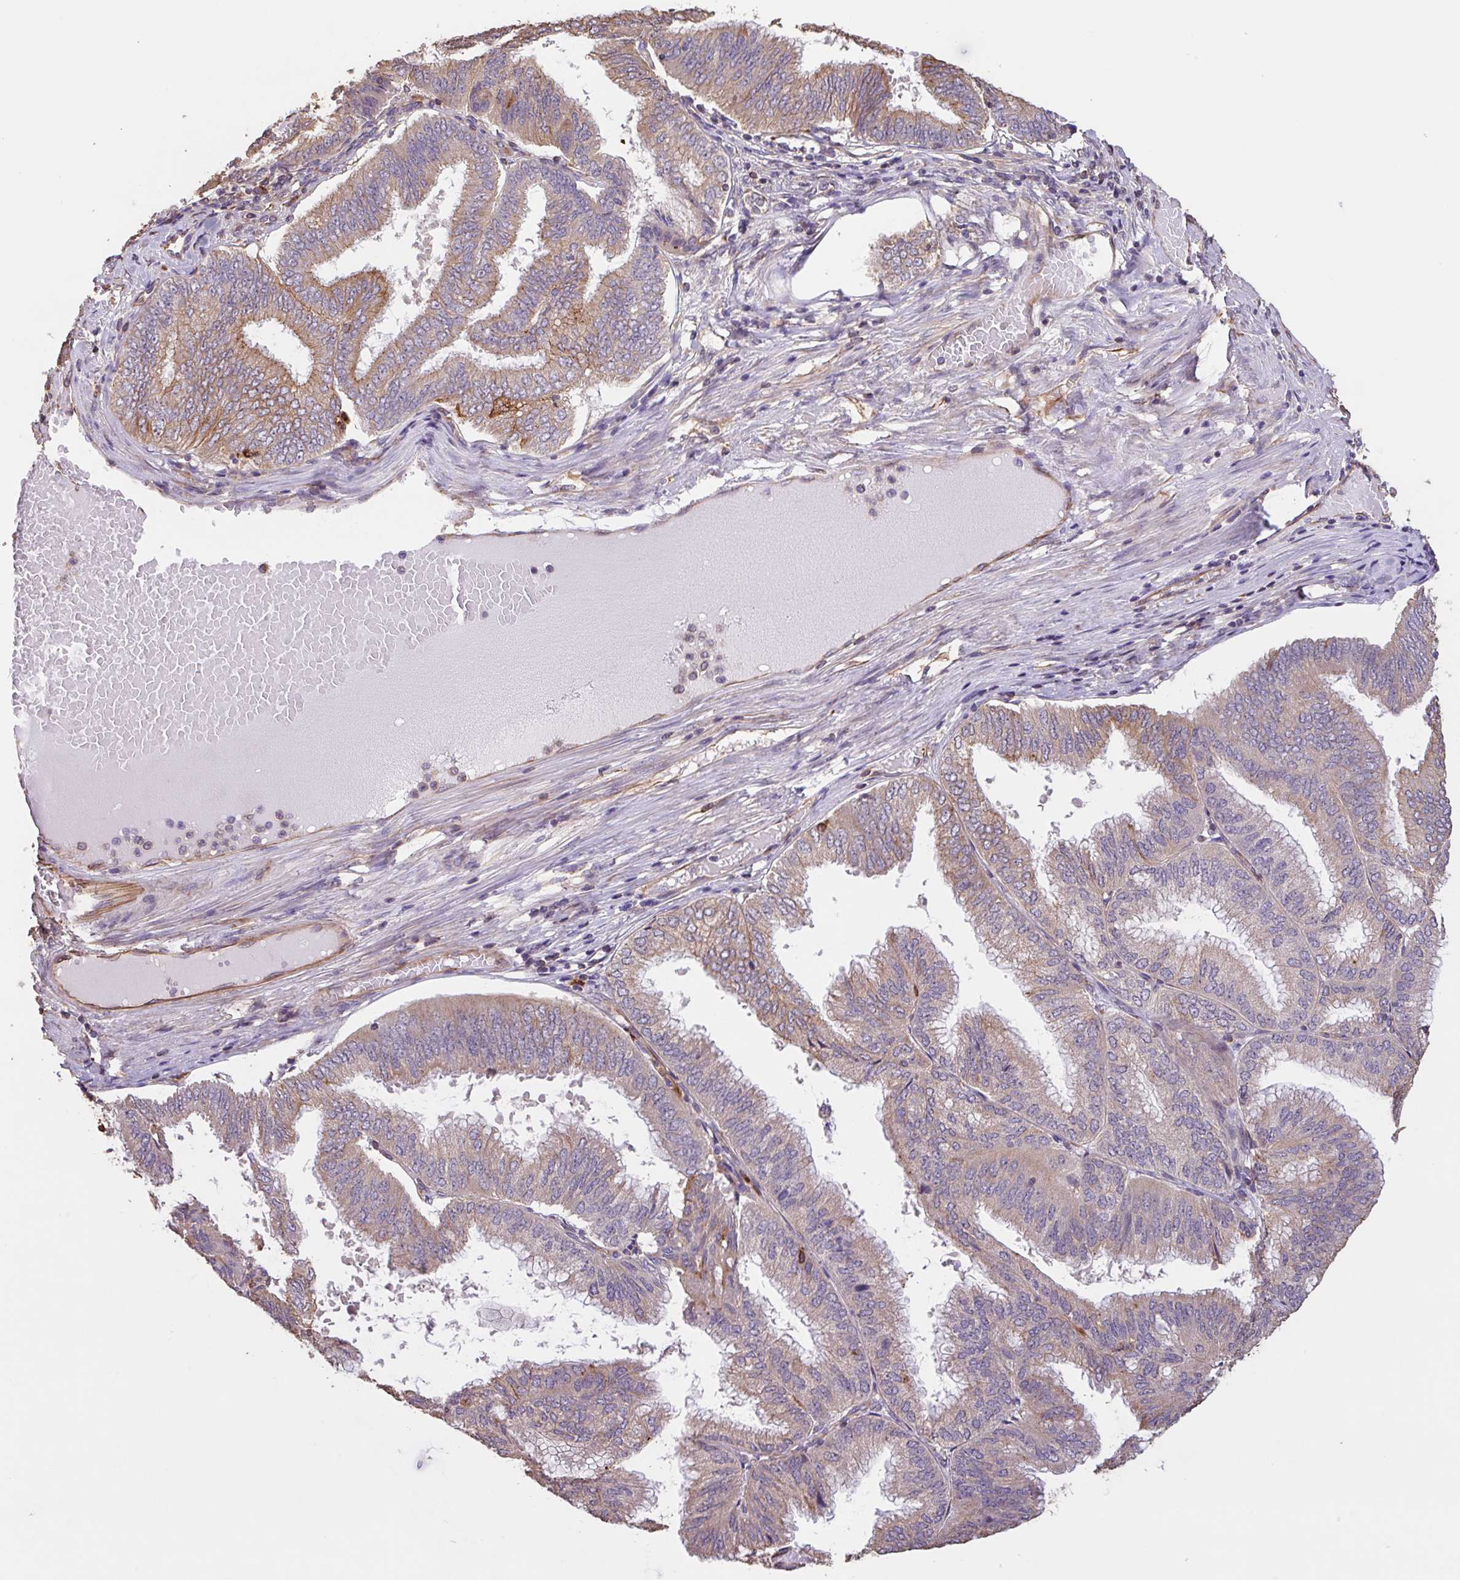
{"staining": {"intensity": "moderate", "quantity": ">75%", "location": "cytoplasmic/membranous"}, "tissue": "endometrial cancer", "cell_type": "Tumor cells", "image_type": "cancer", "snomed": [{"axis": "morphology", "description": "Adenocarcinoma, NOS"}, {"axis": "topography", "description": "Endometrium"}], "caption": "Tumor cells exhibit medium levels of moderate cytoplasmic/membranous staining in about >75% of cells in endometrial cancer.", "gene": "ZNF790", "patient": {"sex": "female", "age": 49}}